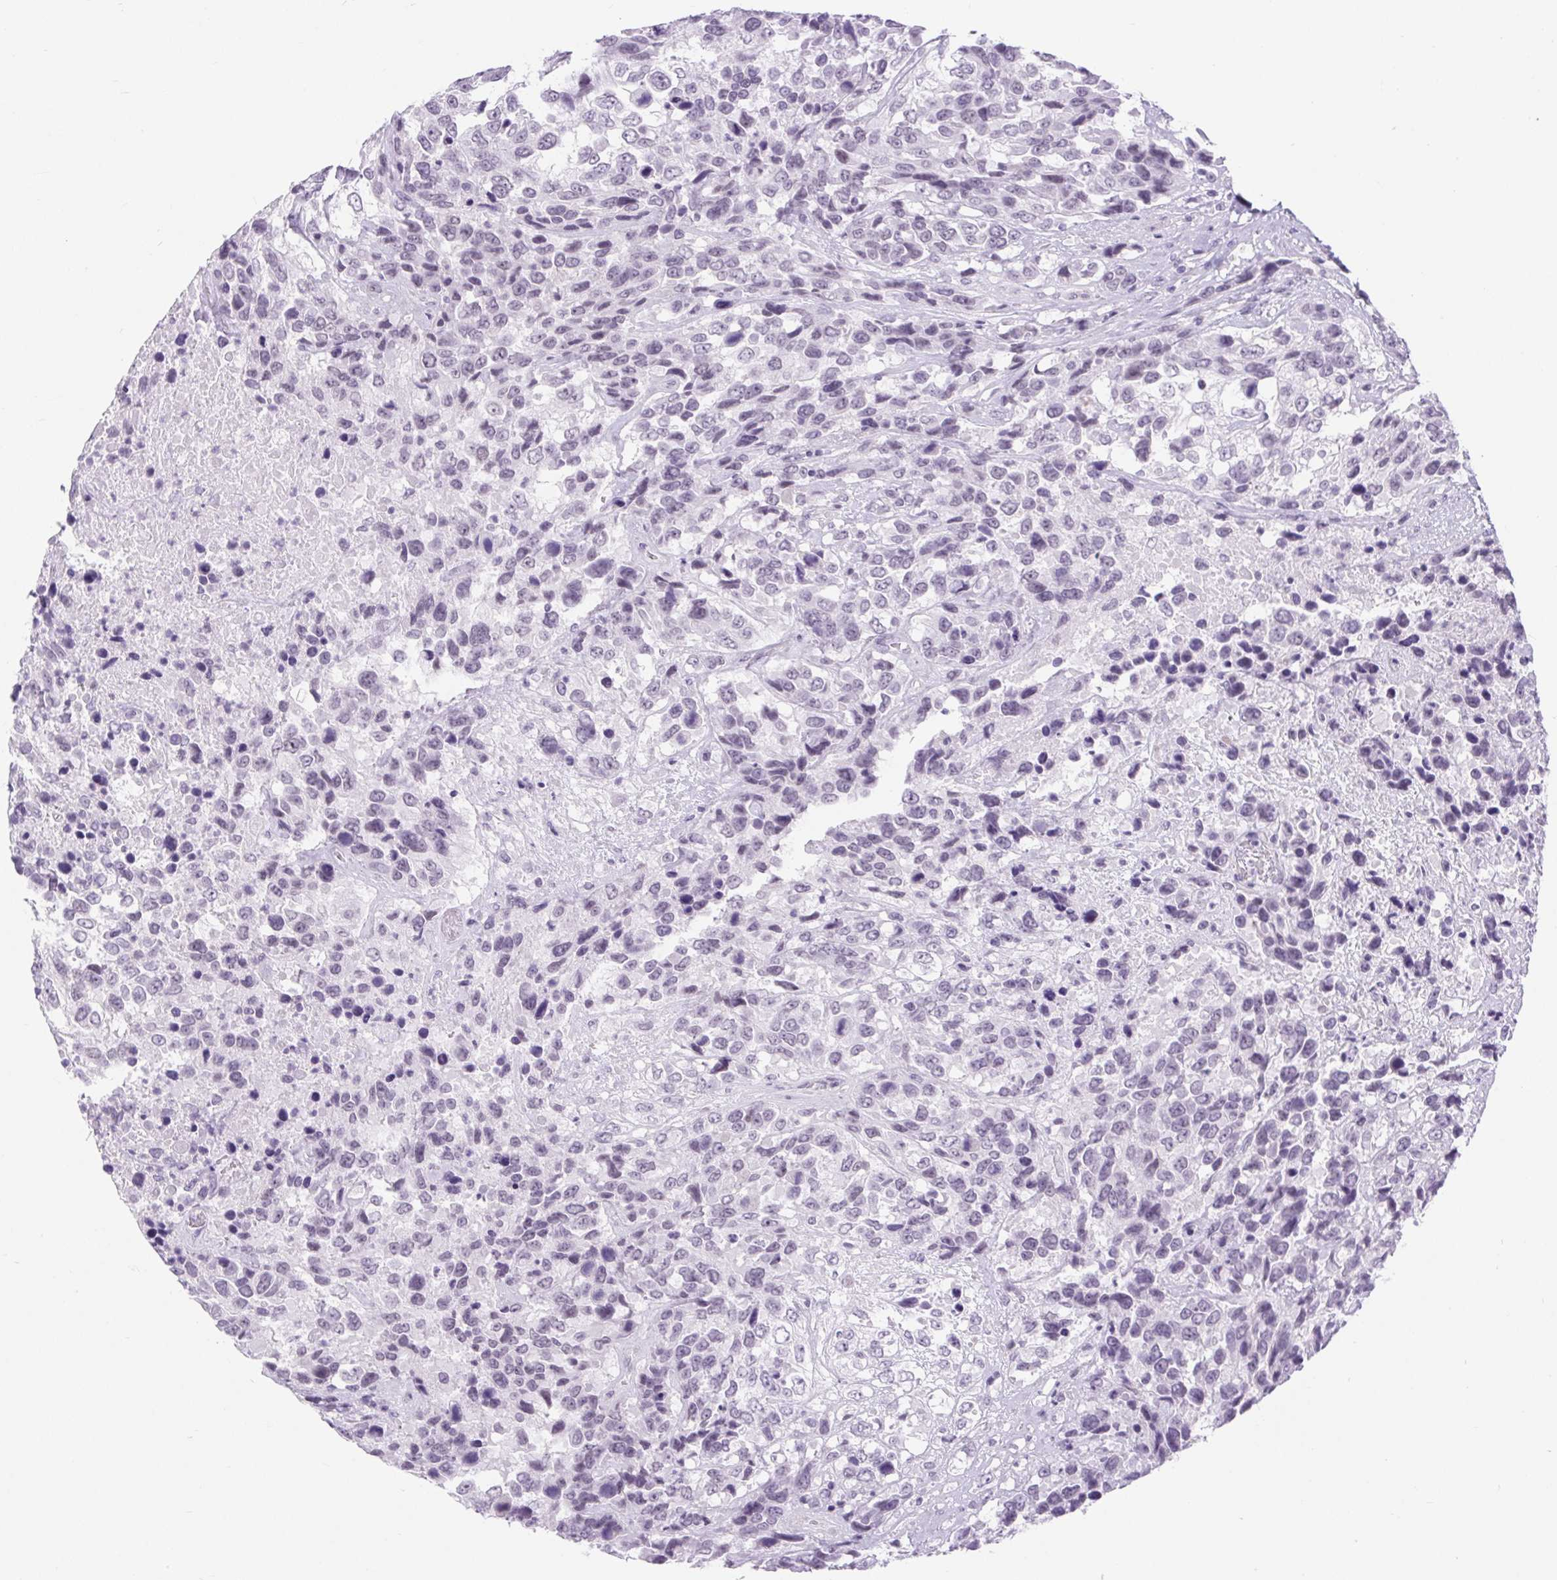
{"staining": {"intensity": "negative", "quantity": "none", "location": "none"}, "tissue": "urothelial cancer", "cell_type": "Tumor cells", "image_type": "cancer", "snomed": [{"axis": "morphology", "description": "Urothelial carcinoma, High grade"}, {"axis": "topography", "description": "Urinary bladder"}], "caption": "Photomicrograph shows no significant protein positivity in tumor cells of urothelial cancer. (Immunohistochemistry, brightfield microscopy, high magnification).", "gene": "BCAS1", "patient": {"sex": "female", "age": 70}}